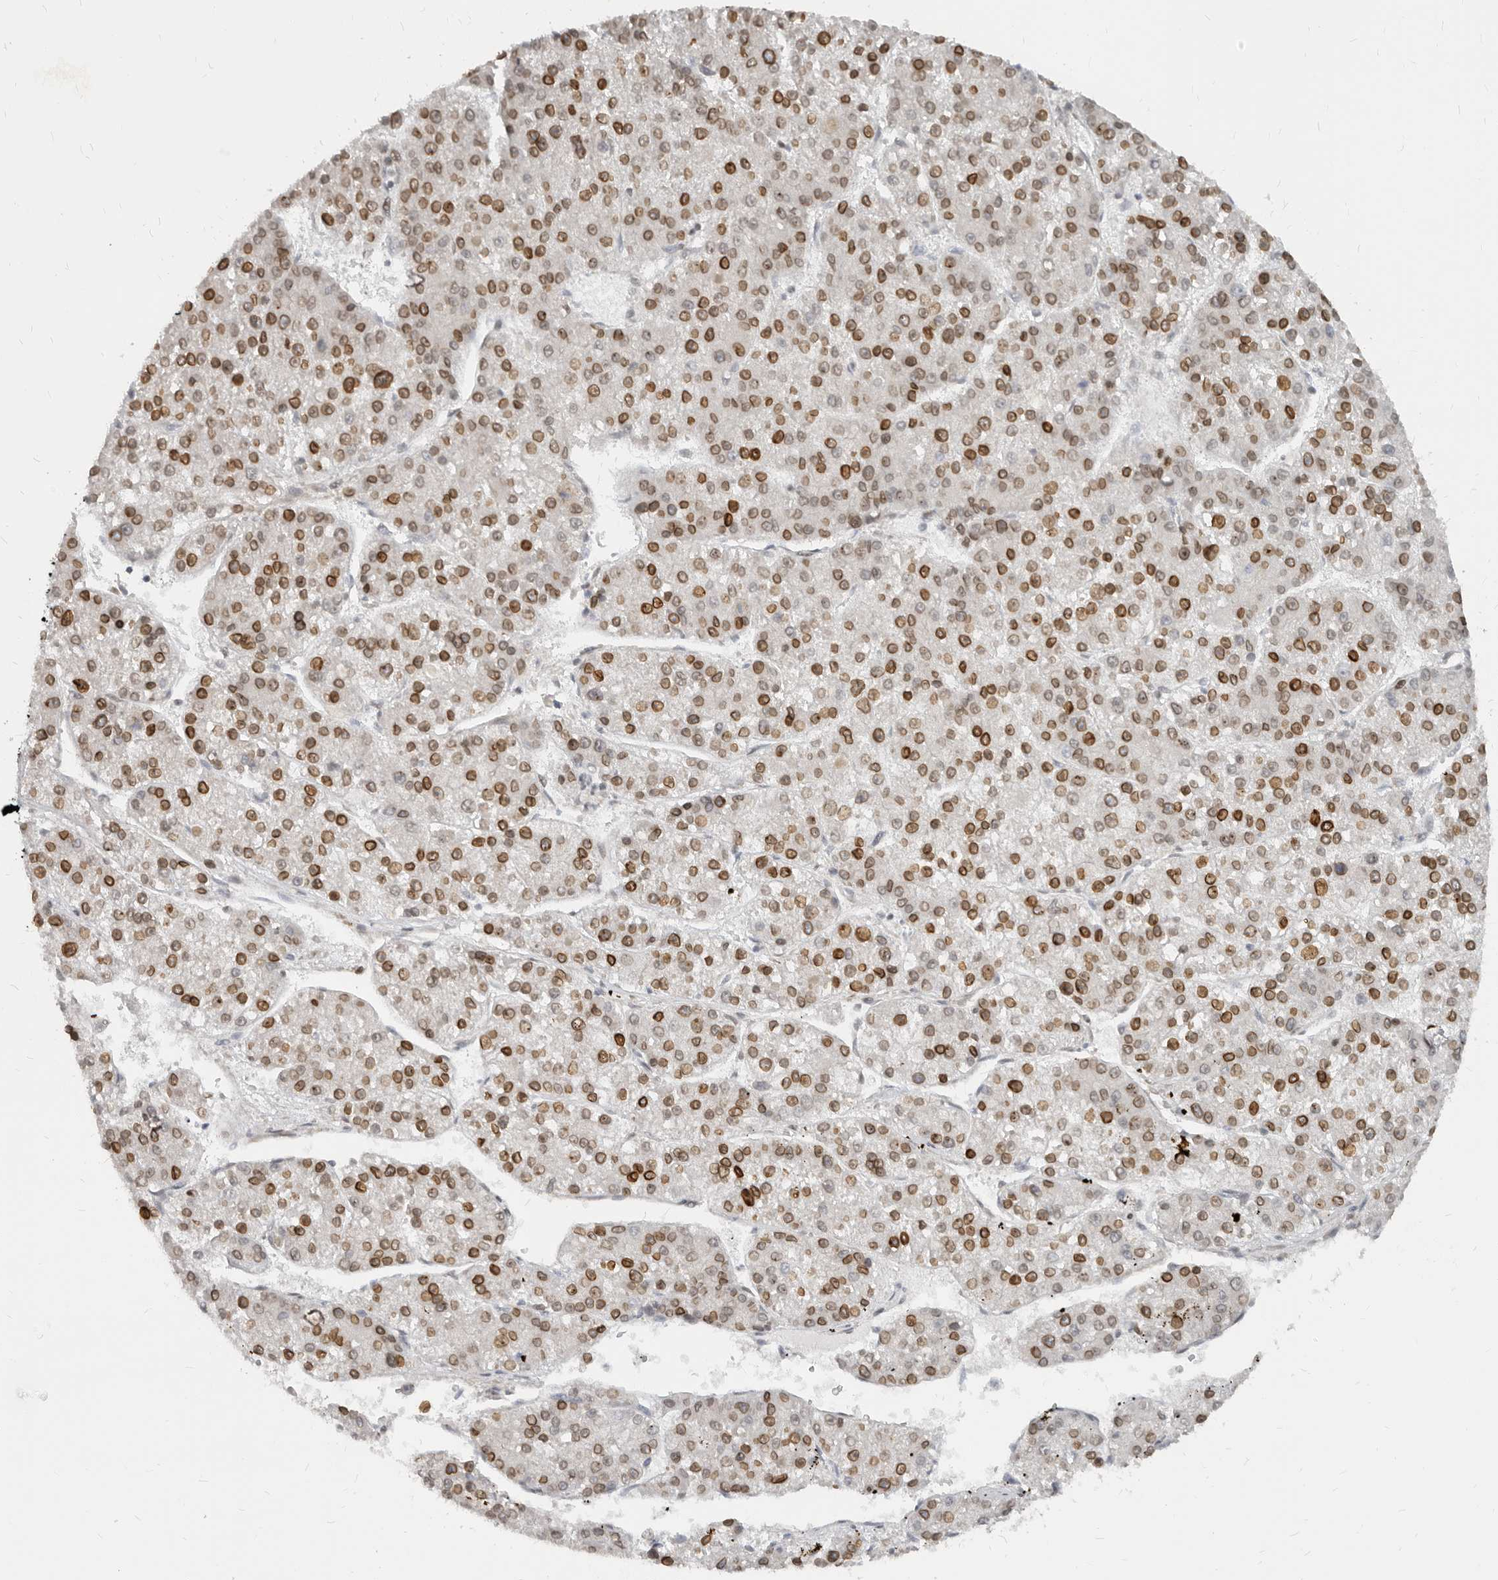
{"staining": {"intensity": "strong", "quantity": "25%-75%", "location": "cytoplasmic/membranous,nuclear"}, "tissue": "liver cancer", "cell_type": "Tumor cells", "image_type": "cancer", "snomed": [{"axis": "morphology", "description": "Carcinoma, Hepatocellular, NOS"}, {"axis": "topography", "description": "Liver"}], "caption": "Protein expression by IHC demonstrates strong cytoplasmic/membranous and nuclear staining in approximately 25%-75% of tumor cells in liver cancer.", "gene": "NUP153", "patient": {"sex": "female", "age": 73}}